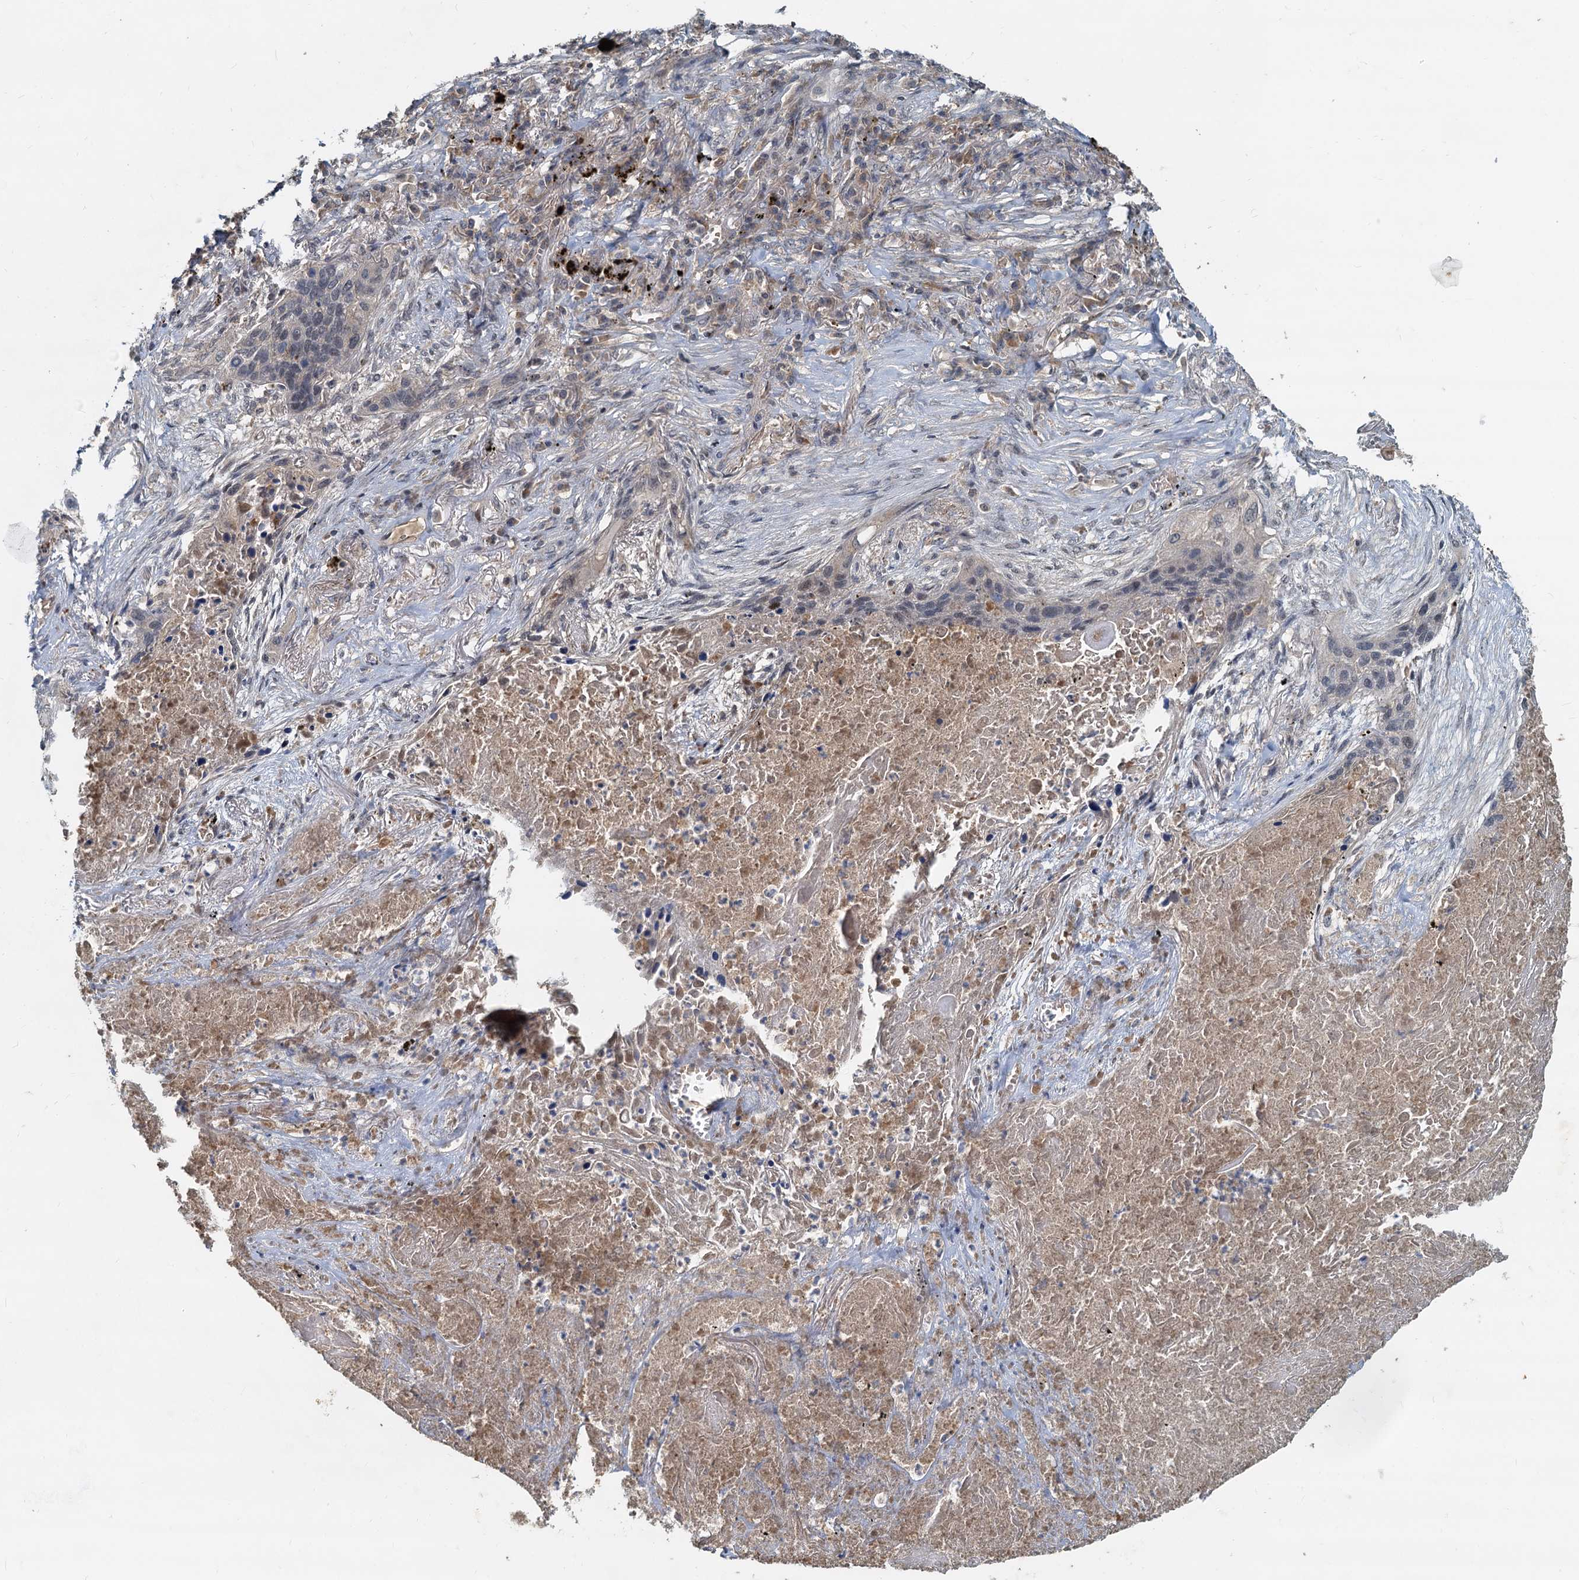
{"staining": {"intensity": "negative", "quantity": "none", "location": "none"}, "tissue": "lung cancer", "cell_type": "Tumor cells", "image_type": "cancer", "snomed": [{"axis": "morphology", "description": "Squamous cell carcinoma, NOS"}, {"axis": "topography", "description": "Lung"}], "caption": "Human squamous cell carcinoma (lung) stained for a protein using immunohistochemistry (IHC) shows no expression in tumor cells.", "gene": "CEP68", "patient": {"sex": "female", "age": 63}}